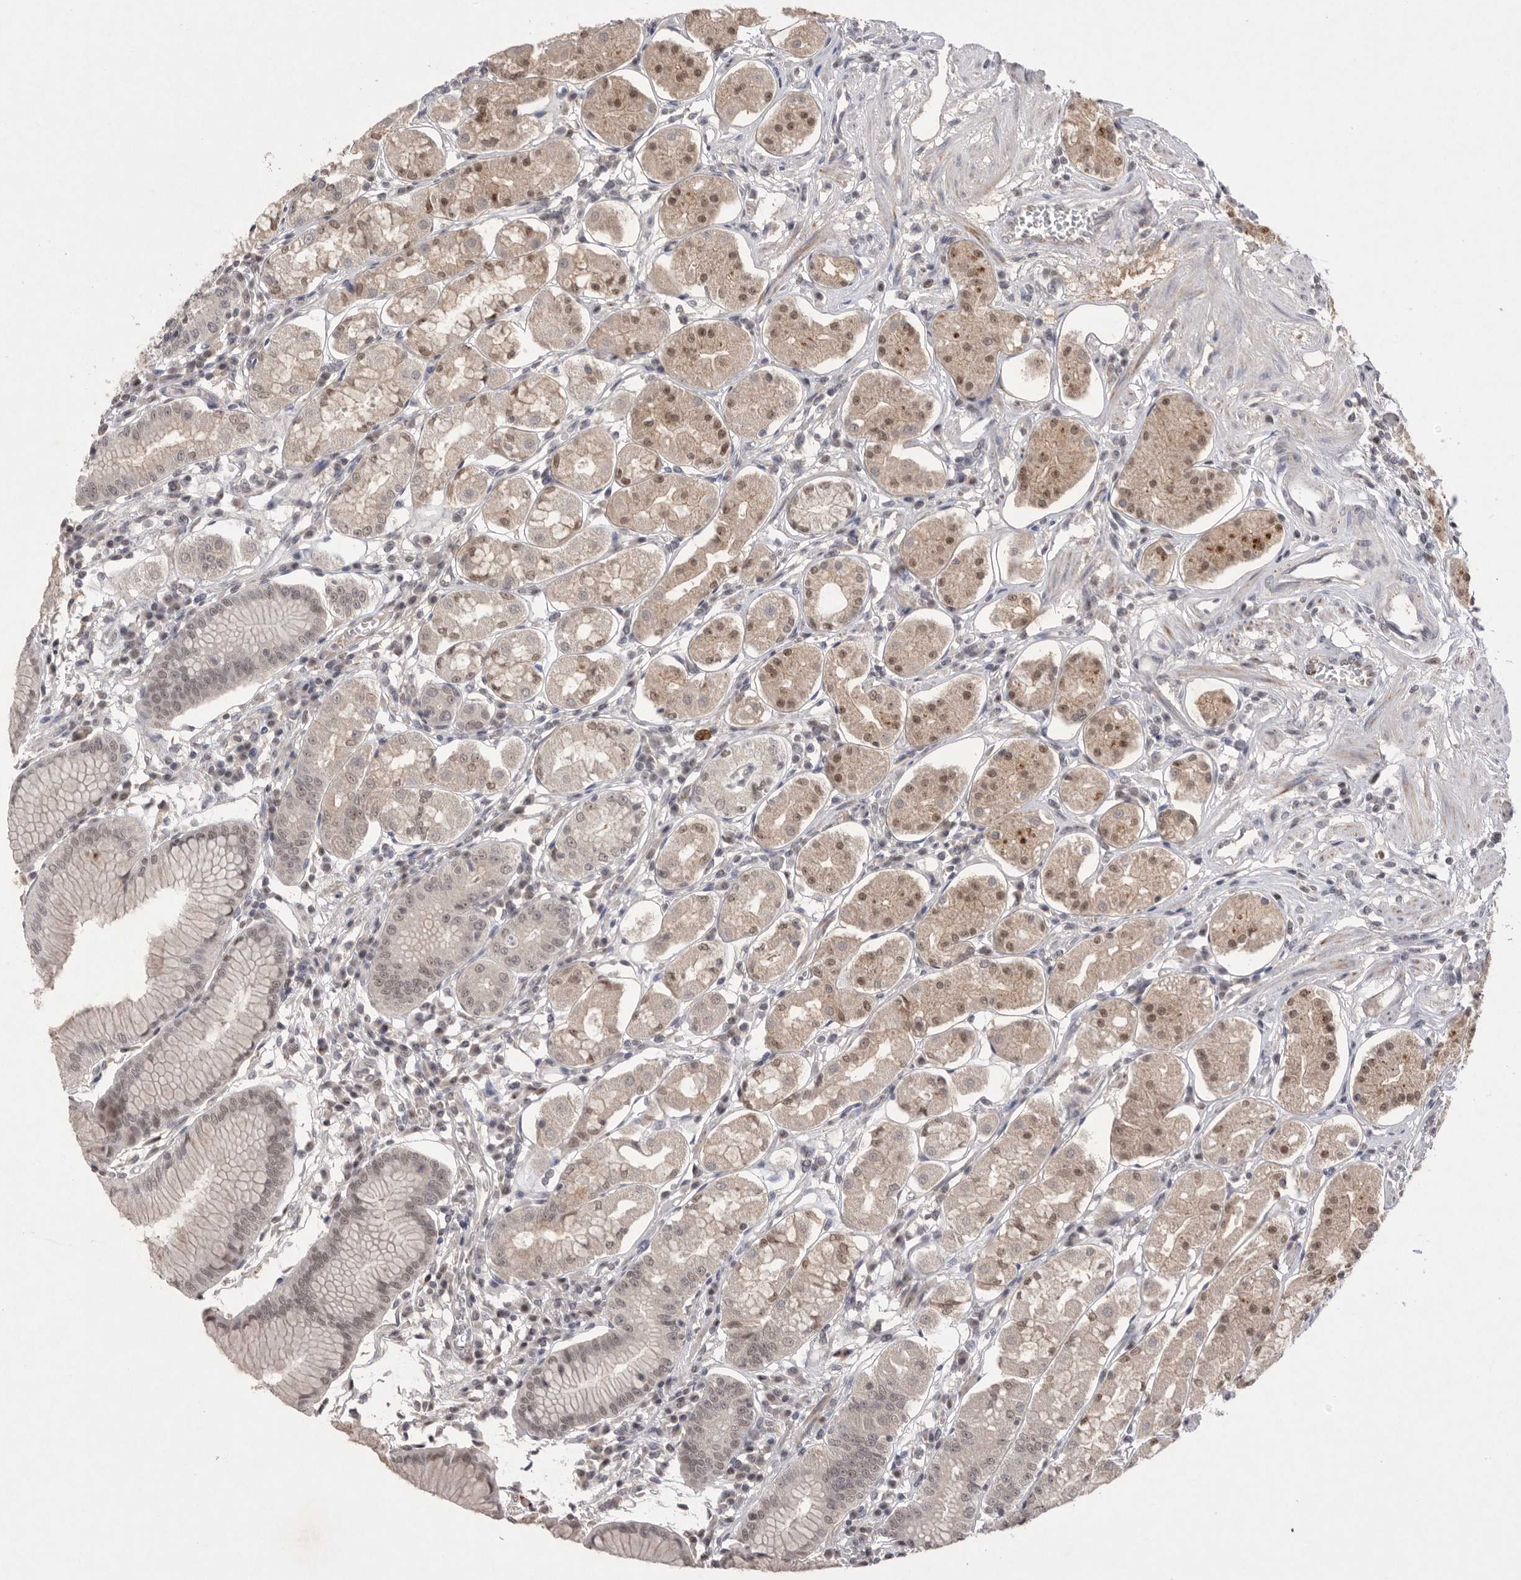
{"staining": {"intensity": "moderate", "quantity": ">75%", "location": "cytoplasmic/membranous,nuclear"}, "tissue": "stomach", "cell_type": "Glandular cells", "image_type": "normal", "snomed": [{"axis": "morphology", "description": "Normal tissue, NOS"}, {"axis": "topography", "description": "Stomach"}, {"axis": "topography", "description": "Stomach, lower"}], "caption": "A photomicrograph of human stomach stained for a protein shows moderate cytoplasmic/membranous,nuclear brown staining in glandular cells. (brown staining indicates protein expression, while blue staining denotes nuclei).", "gene": "HUS1", "patient": {"sex": "female", "age": 56}}